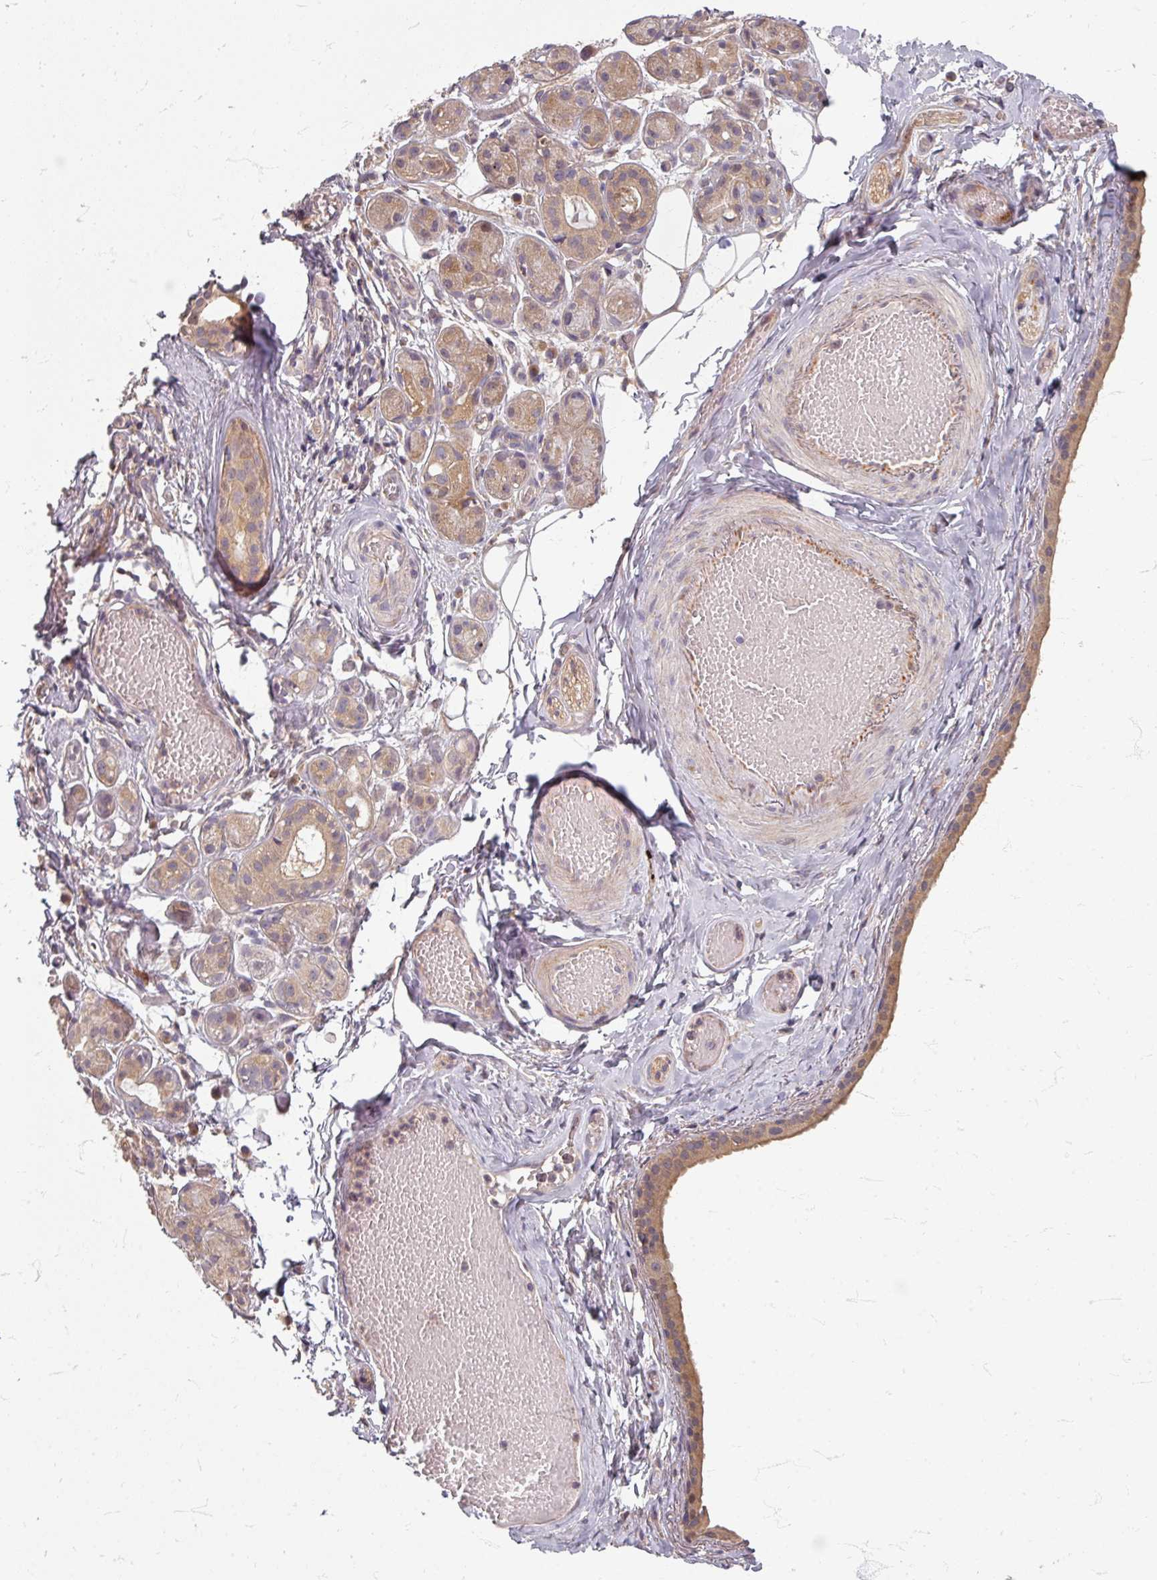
{"staining": {"intensity": "moderate", "quantity": ">75%", "location": "cytoplasmic/membranous"}, "tissue": "salivary gland", "cell_type": "Glandular cells", "image_type": "normal", "snomed": [{"axis": "morphology", "description": "Normal tissue, NOS"}, {"axis": "topography", "description": "Salivary gland"}], "caption": "A brown stain shows moderate cytoplasmic/membranous staining of a protein in glandular cells of benign salivary gland.", "gene": "STAM", "patient": {"sex": "male", "age": 82}}